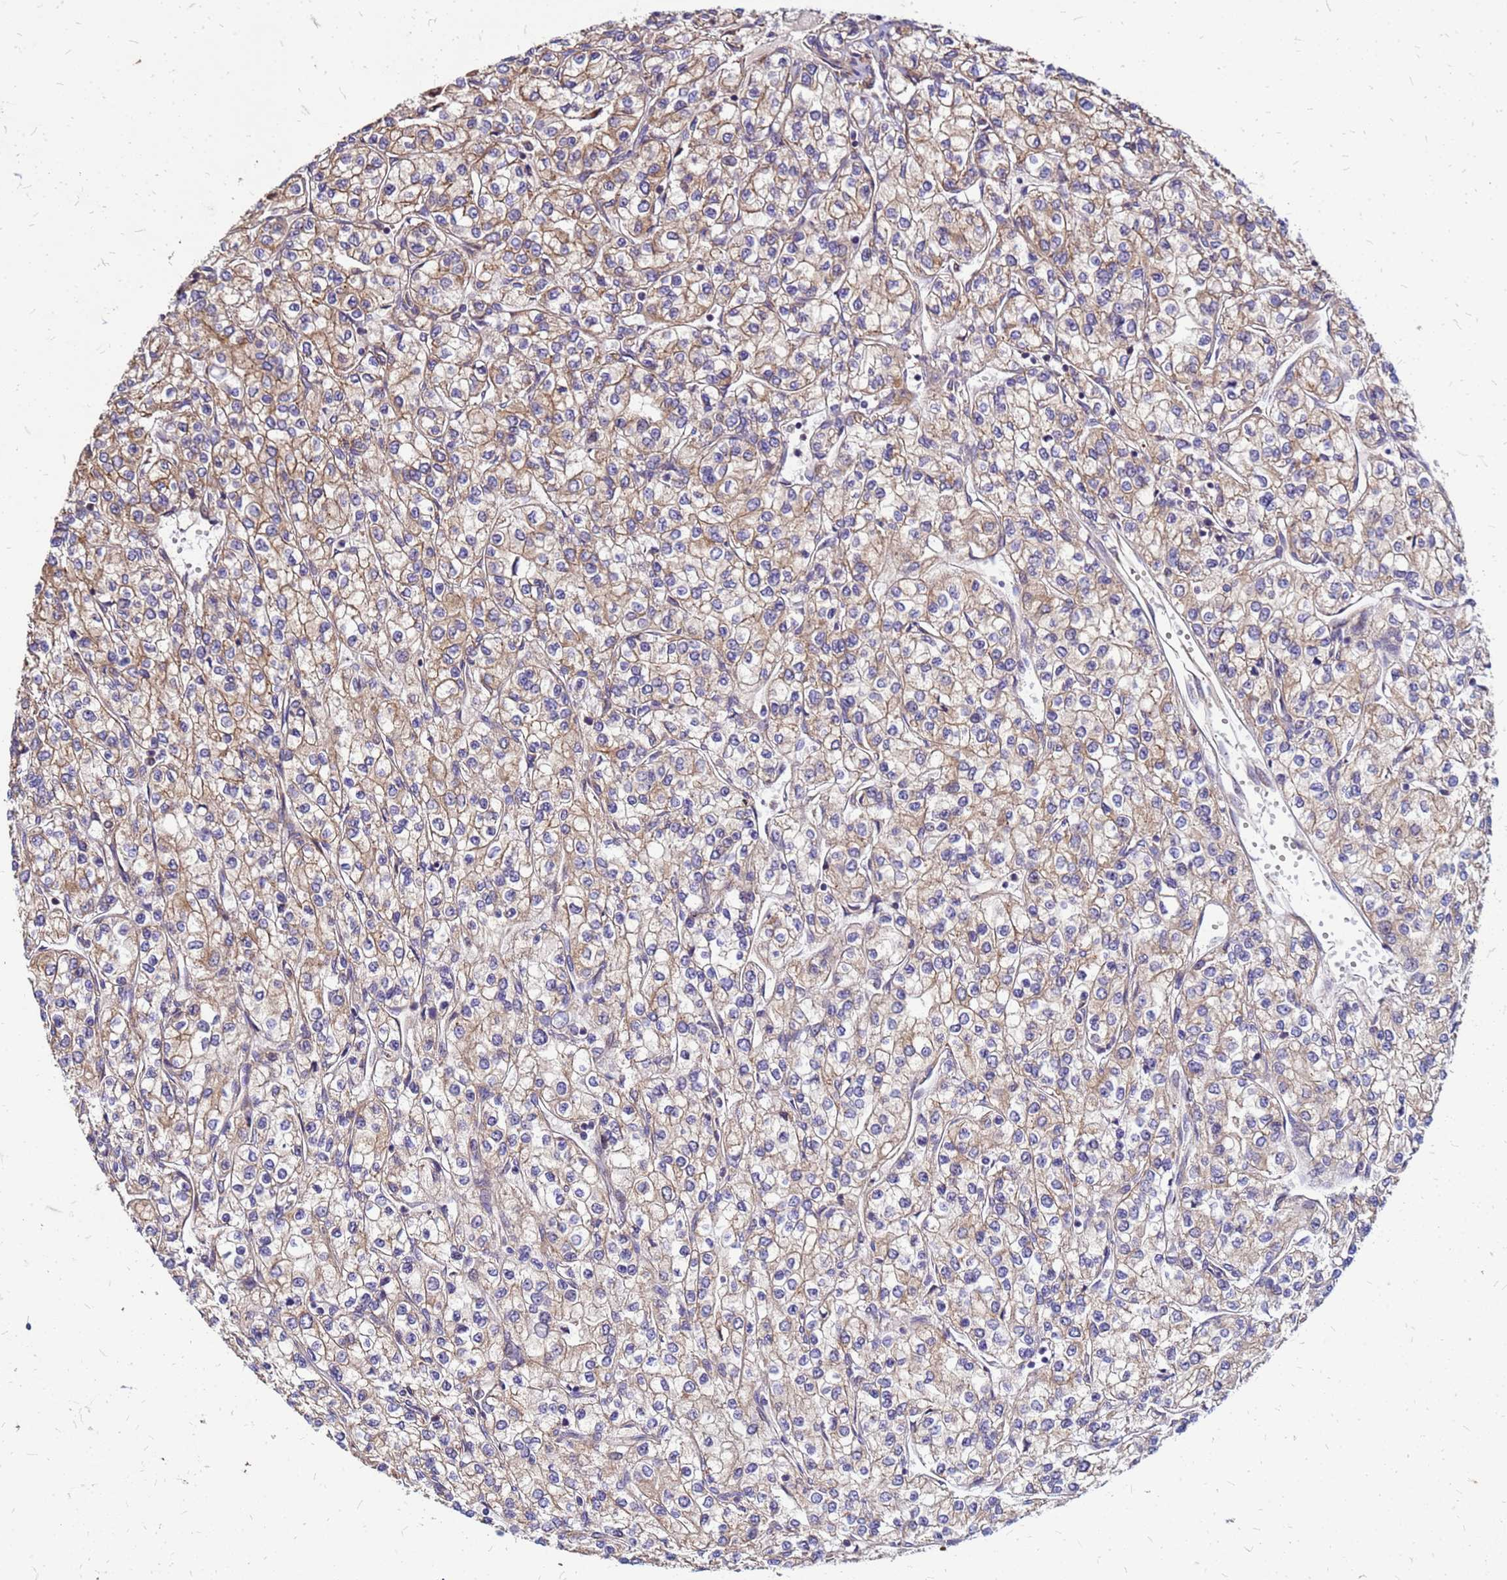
{"staining": {"intensity": "moderate", "quantity": ">75%", "location": "cytoplasmic/membranous"}, "tissue": "renal cancer", "cell_type": "Tumor cells", "image_type": "cancer", "snomed": [{"axis": "morphology", "description": "Adenocarcinoma, NOS"}, {"axis": "topography", "description": "Kidney"}], "caption": "IHC histopathology image of neoplastic tissue: renal cancer (adenocarcinoma) stained using IHC demonstrates medium levels of moderate protein expression localized specifically in the cytoplasmic/membranous of tumor cells, appearing as a cytoplasmic/membranous brown color.", "gene": "VMO1", "patient": {"sex": "male", "age": 80}}